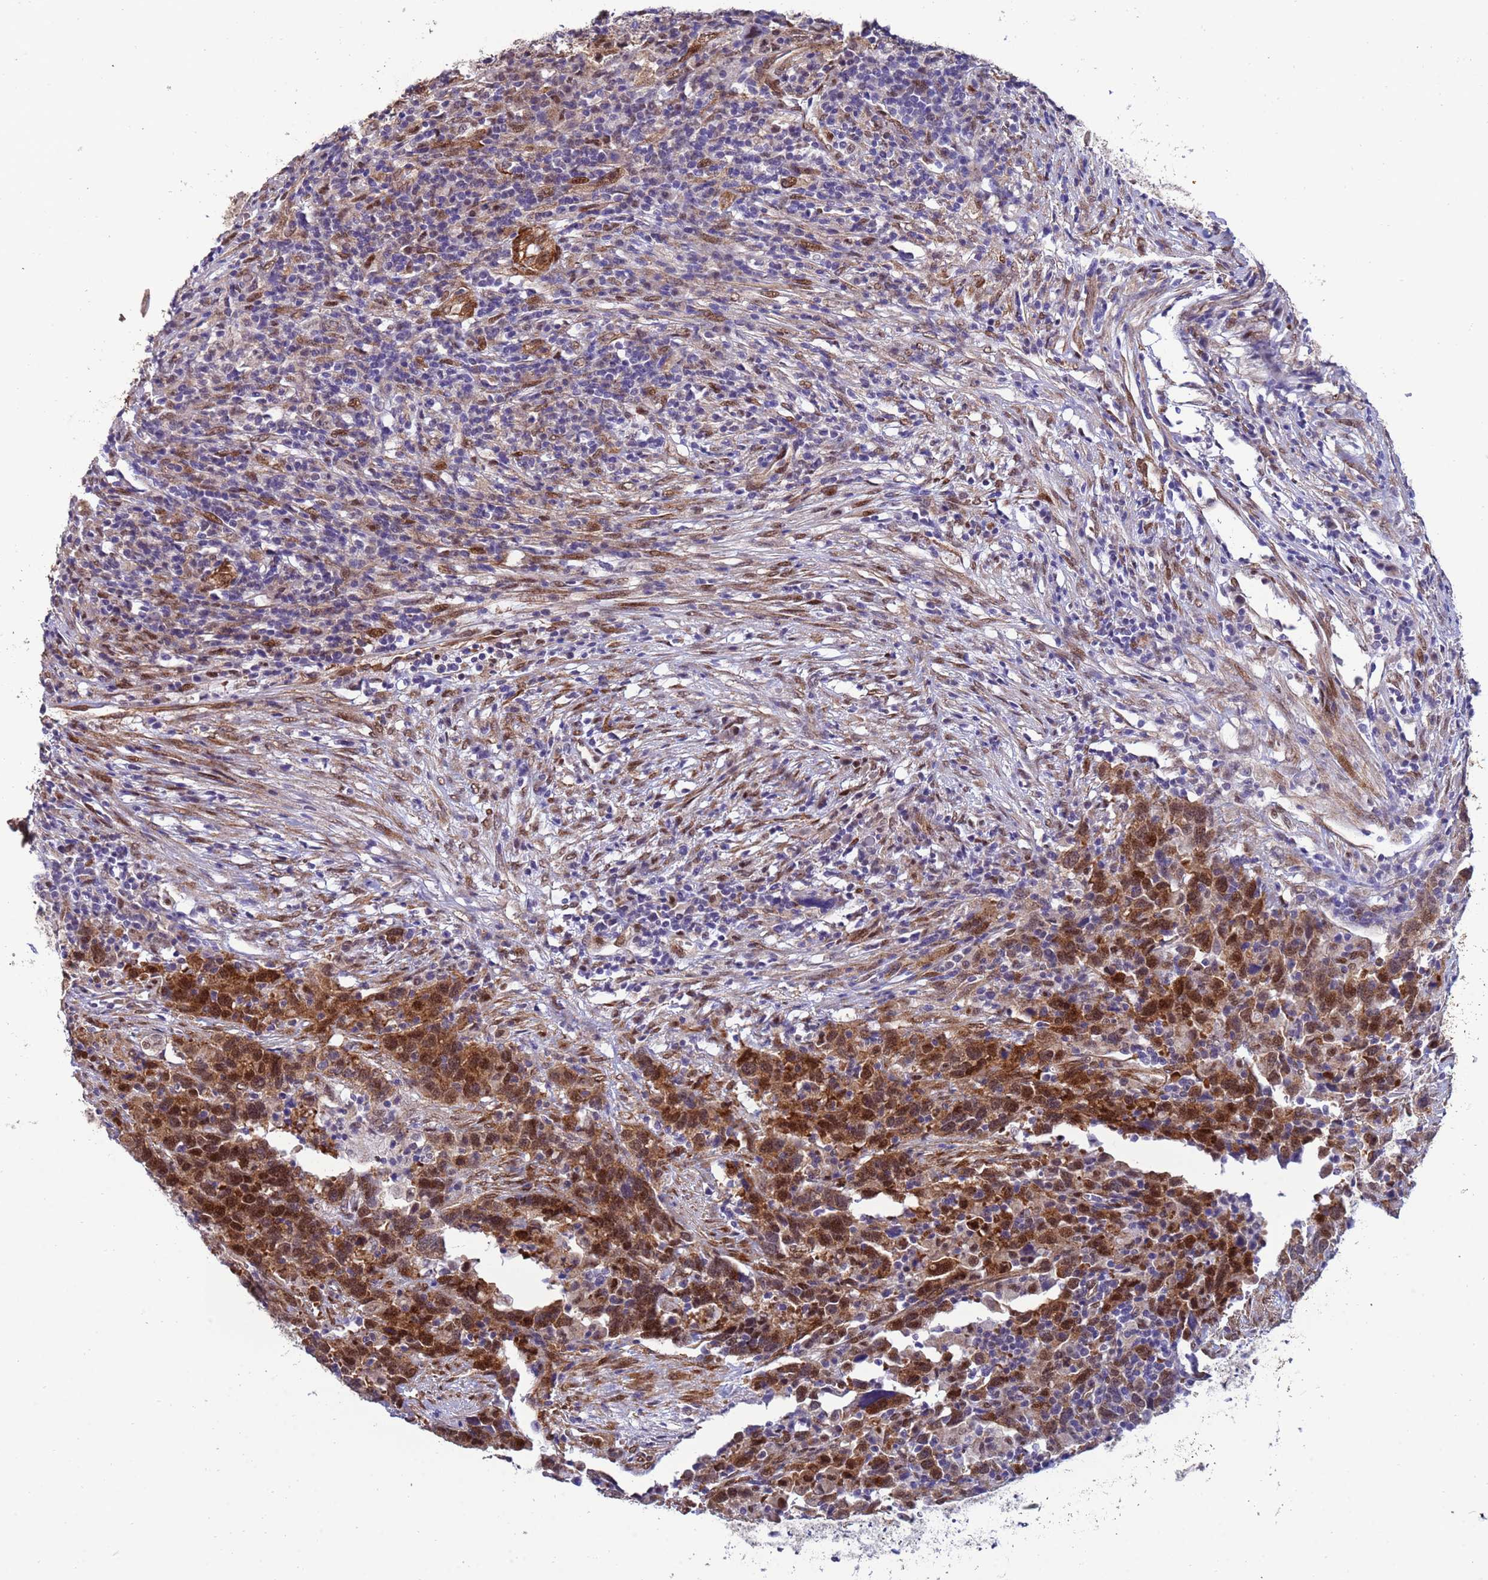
{"staining": {"intensity": "moderate", "quantity": ">75%", "location": "cytoplasmic/membranous,nuclear"}, "tissue": "urothelial cancer", "cell_type": "Tumor cells", "image_type": "cancer", "snomed": [{"axis": "morphology", "description": "Urothelial carcinoma, High grade"}, {"axis": "topography", "description": "Urinary bladder"}], "caption": "A histopathology image showing moderate cytoplasmic/membranous and nuclear expression in approximately >75% of tumor cells in urothelial carcinoma (high-grade), as visualized by brown immunohistochemical staining.", "gene": "TRIP6", "patient": {"sex": "male", "age": 61}}